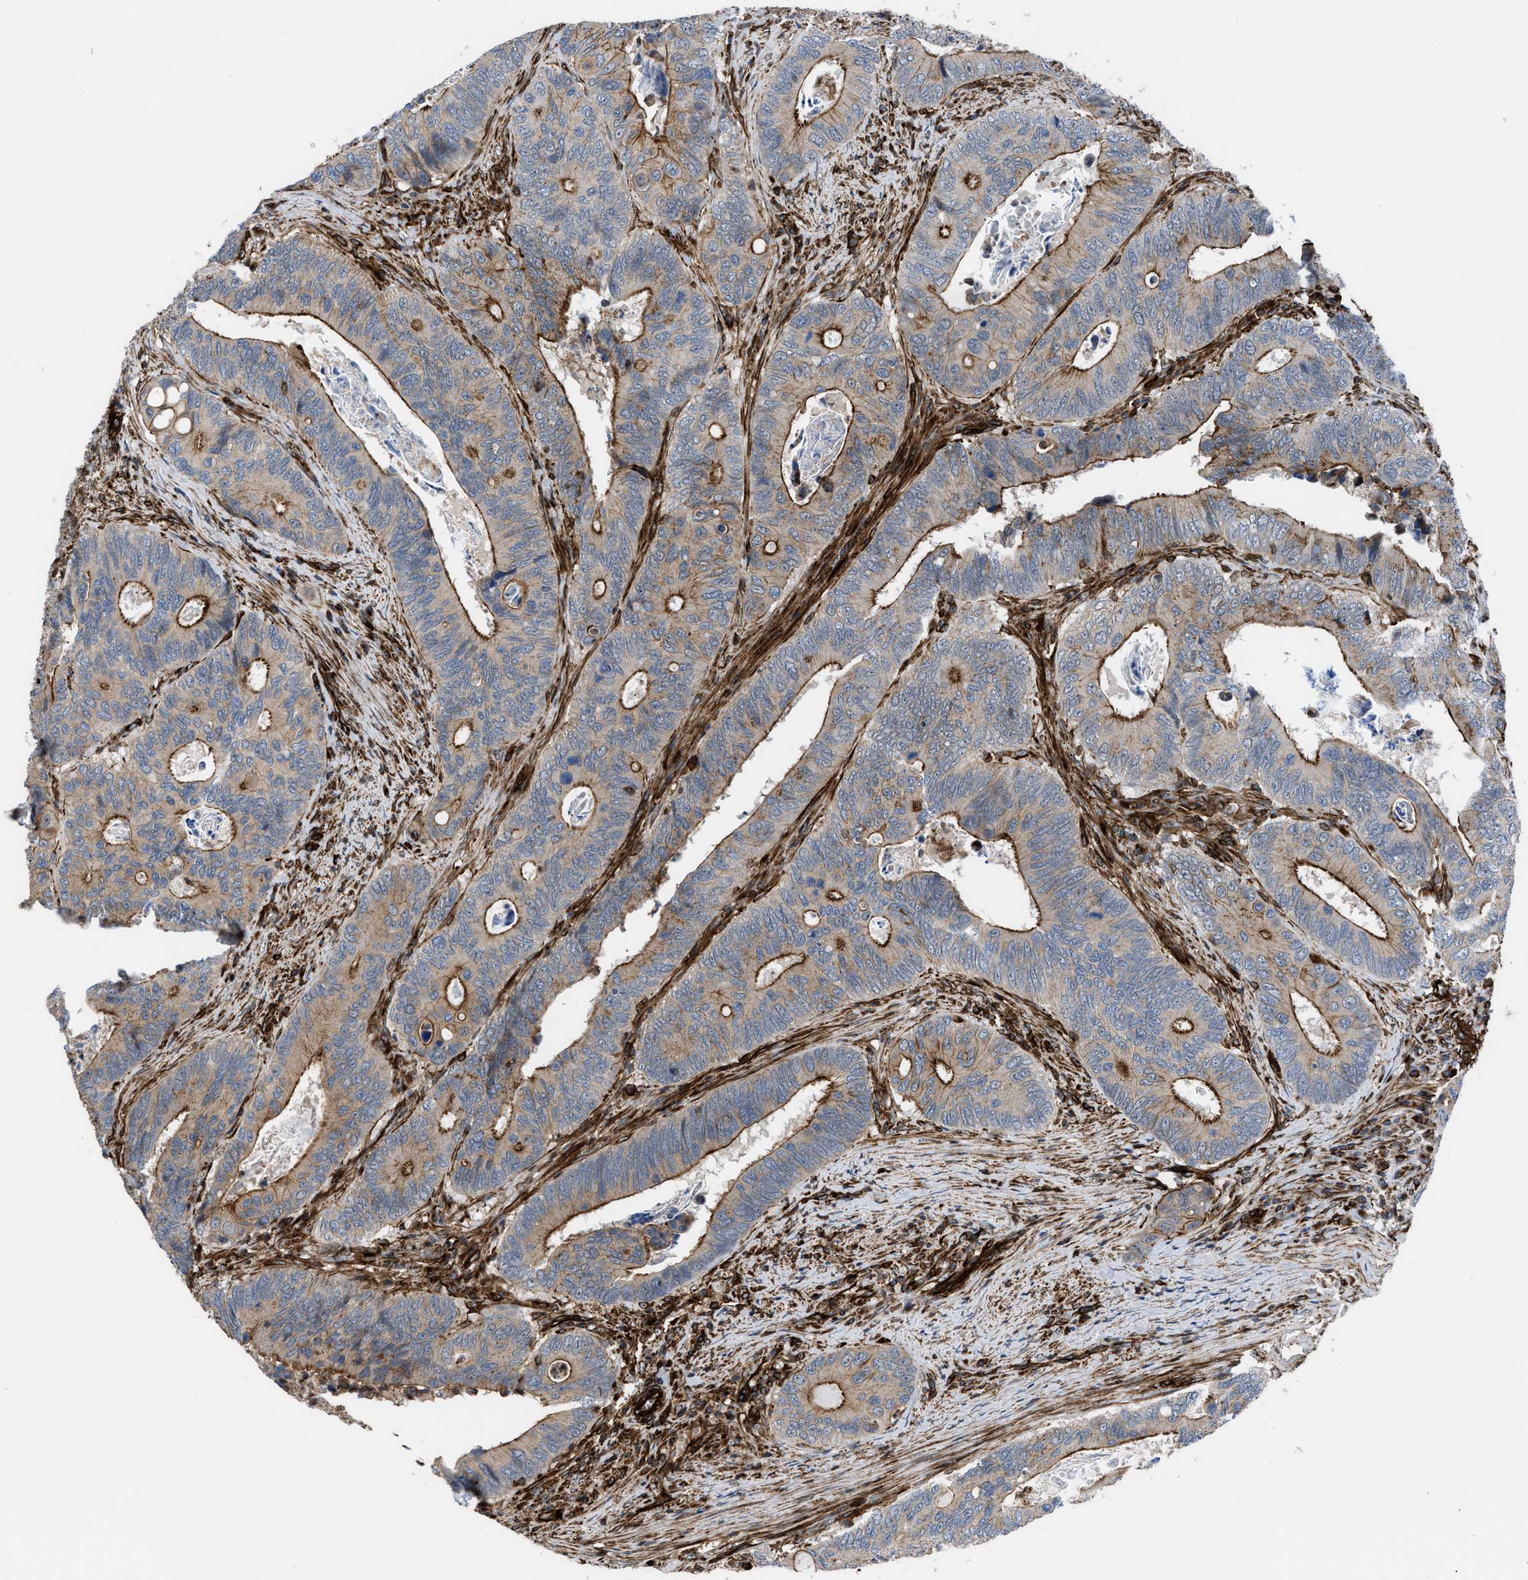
{"staining": {"intensity": "moderate", "quantity": "25%-75%", "location": "cytoplasmic/membranous"}, "tissue": "colorectal cancer", "cell_type": "Tumor cells", "image_type": "cancer", "snomed": [{"axis": "morphology", "description": "Inflammation, NOS"}, {"axis": "morphology", "description": "Adenocarcinoma, NOS"}, {"axis": "topography", "description": "Colon"}], "caption": "About 25%-75% of tumor cells in colorectal adenocarcinoma display moderate cytoplasmic/membranous protein staining as visualized by brown immunohistochemical staining.", "gene": "PTPRE", "patient": {"sex": "male", "age": 72}}